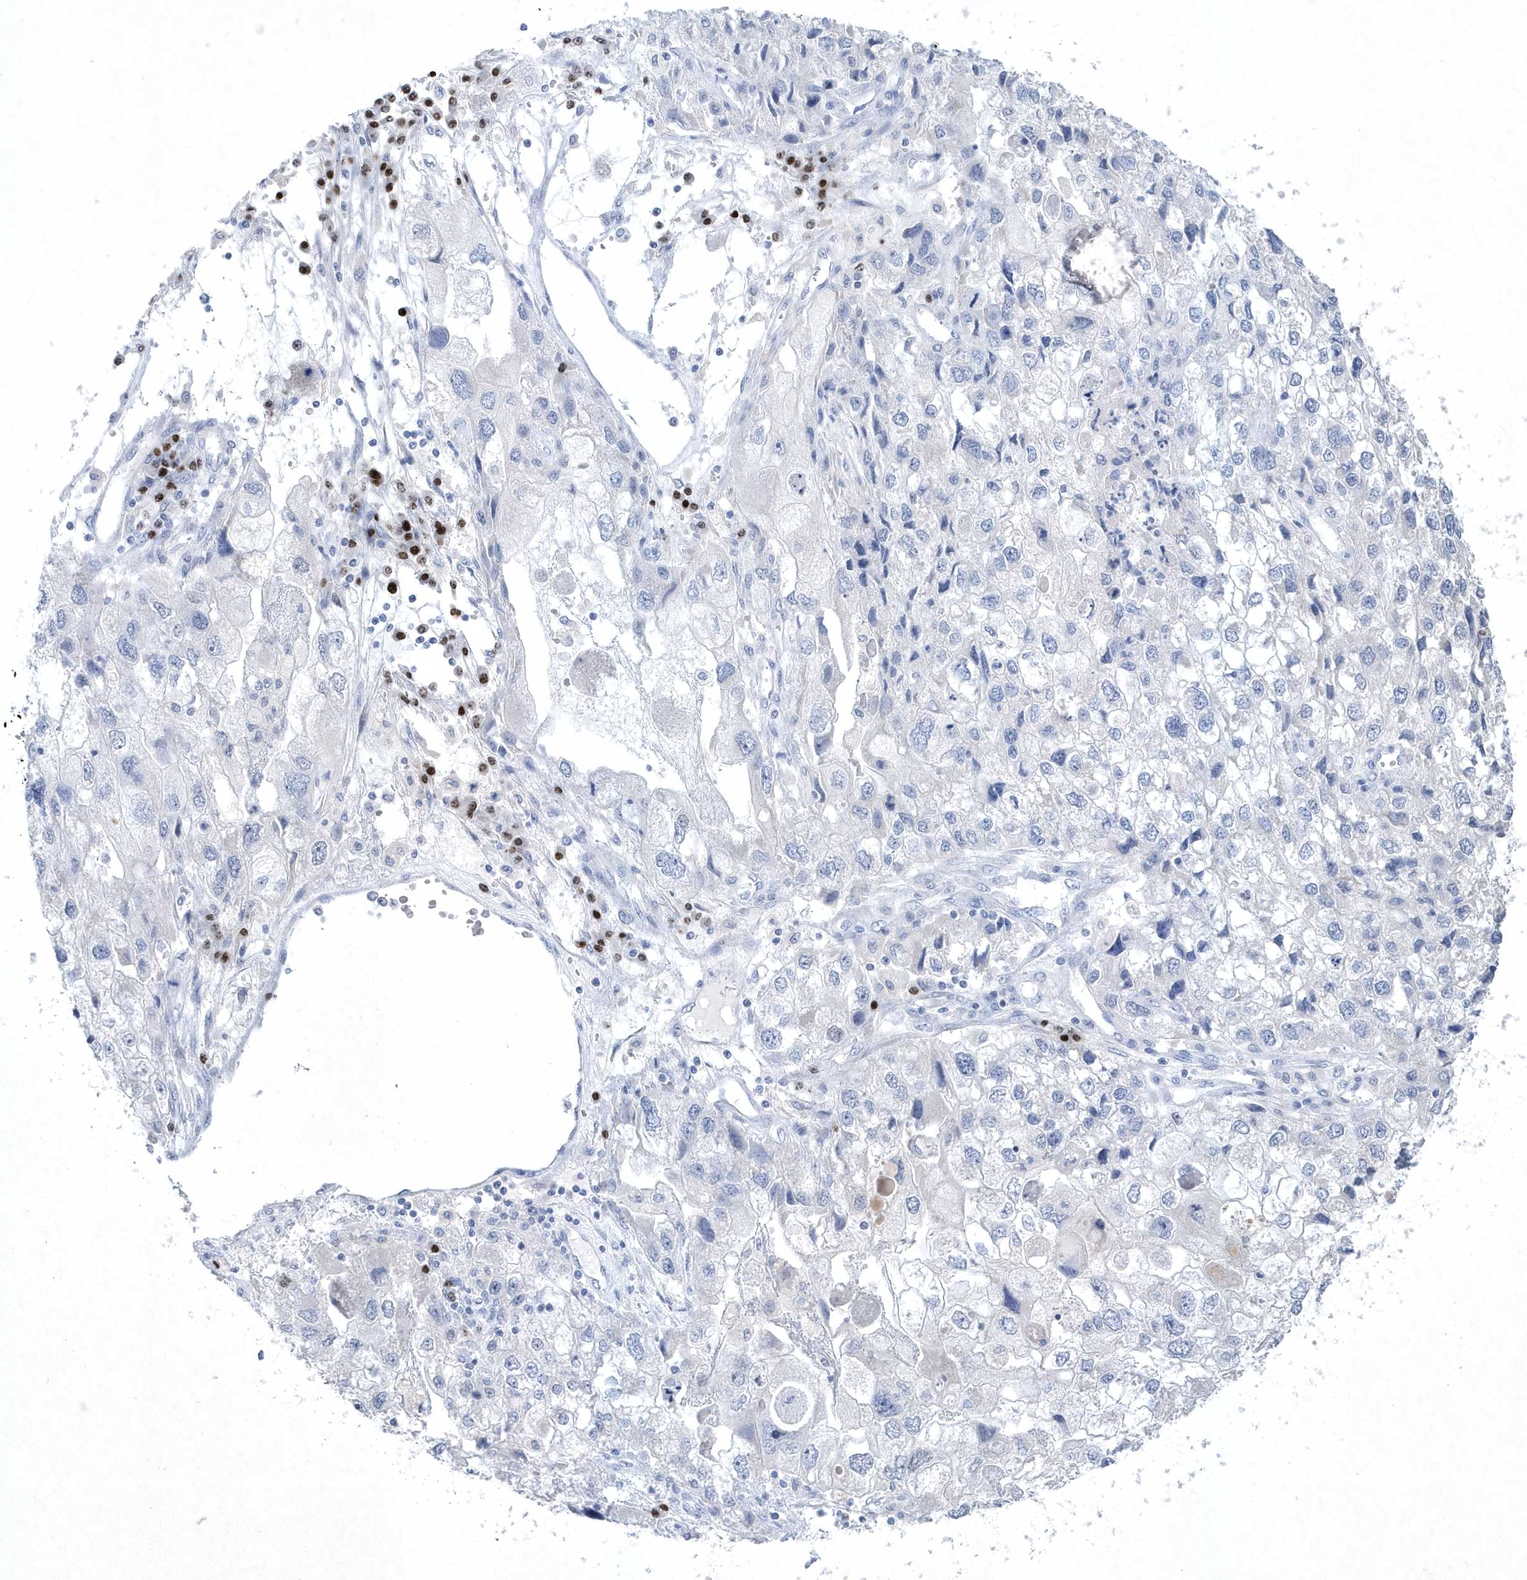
{"staining": {"intensity": "negative", "quantity": "none", "location": "none"}, "tissue": "endometrial cancer", "cell_type": "Tumor cells", "image_type": "cancer", "snomed": [{"axis": "morphology", "description": "Adenocarcinoma, NOS"}, {"axis": "topography", "description": "Endometrium"}], "caption": "An immunohistochemistry micrograph of adenocarcinoma (endometrial) is shown. There is no staining in tumor cells of adenocarcinoma (endometrial).", "gene": "BHLHA15", "patient": {"sex": "female", "age": 49}}